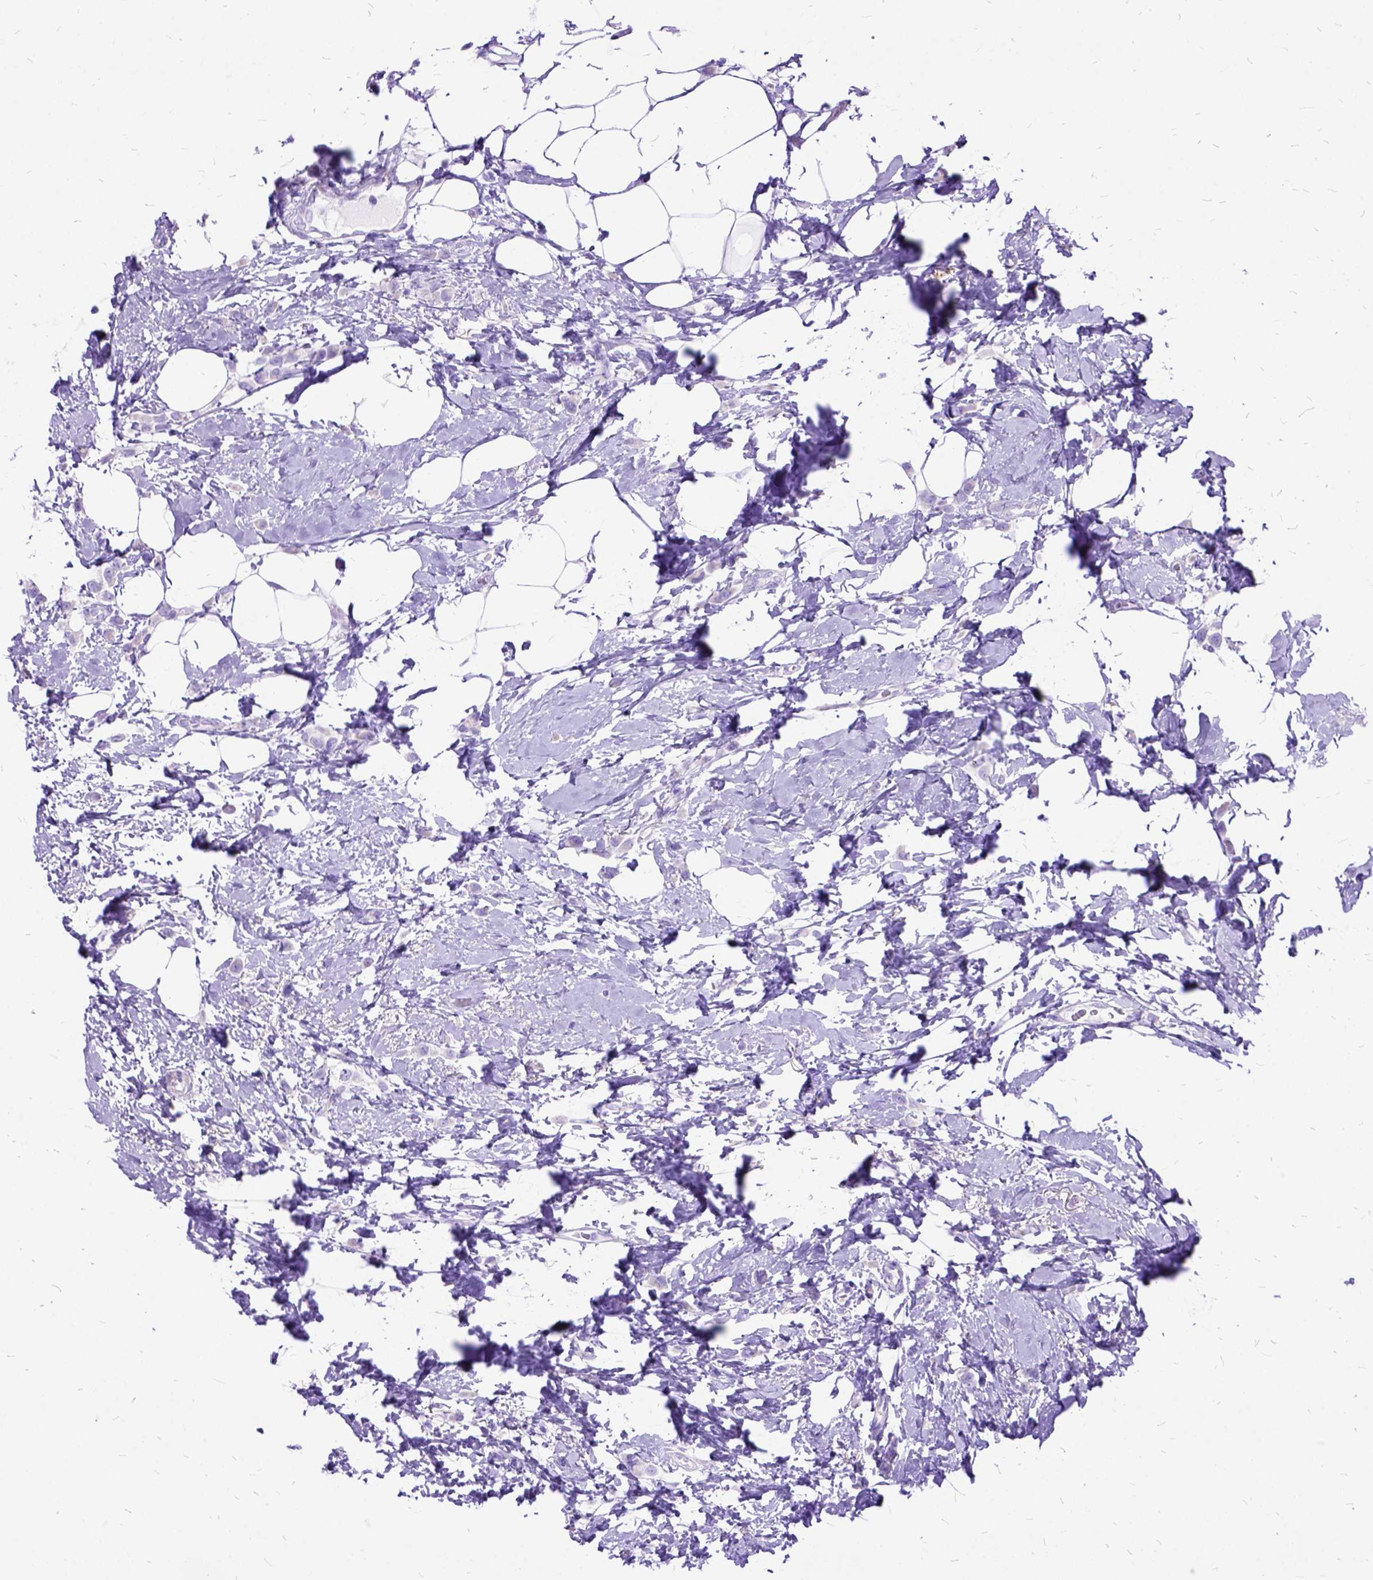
{"staining": {"intensity": "negative", "quantity": "none", "location": "none"}, "tissue": "breast cancer", "cell_type": "Tumor cells", "image_type": "cancer", "snomed": [{"axis": "morphology", "description": "Lobular carcinoma"}, {"axis": "topography", "description": "Breast"}], "caption": "The immunohistochemistry image has no significant expression in tumor cells of breast cancer (lobular carcinoma) tissue.", "gene": "DNAH2", "patient": {"sex": "female", "age": 66}}